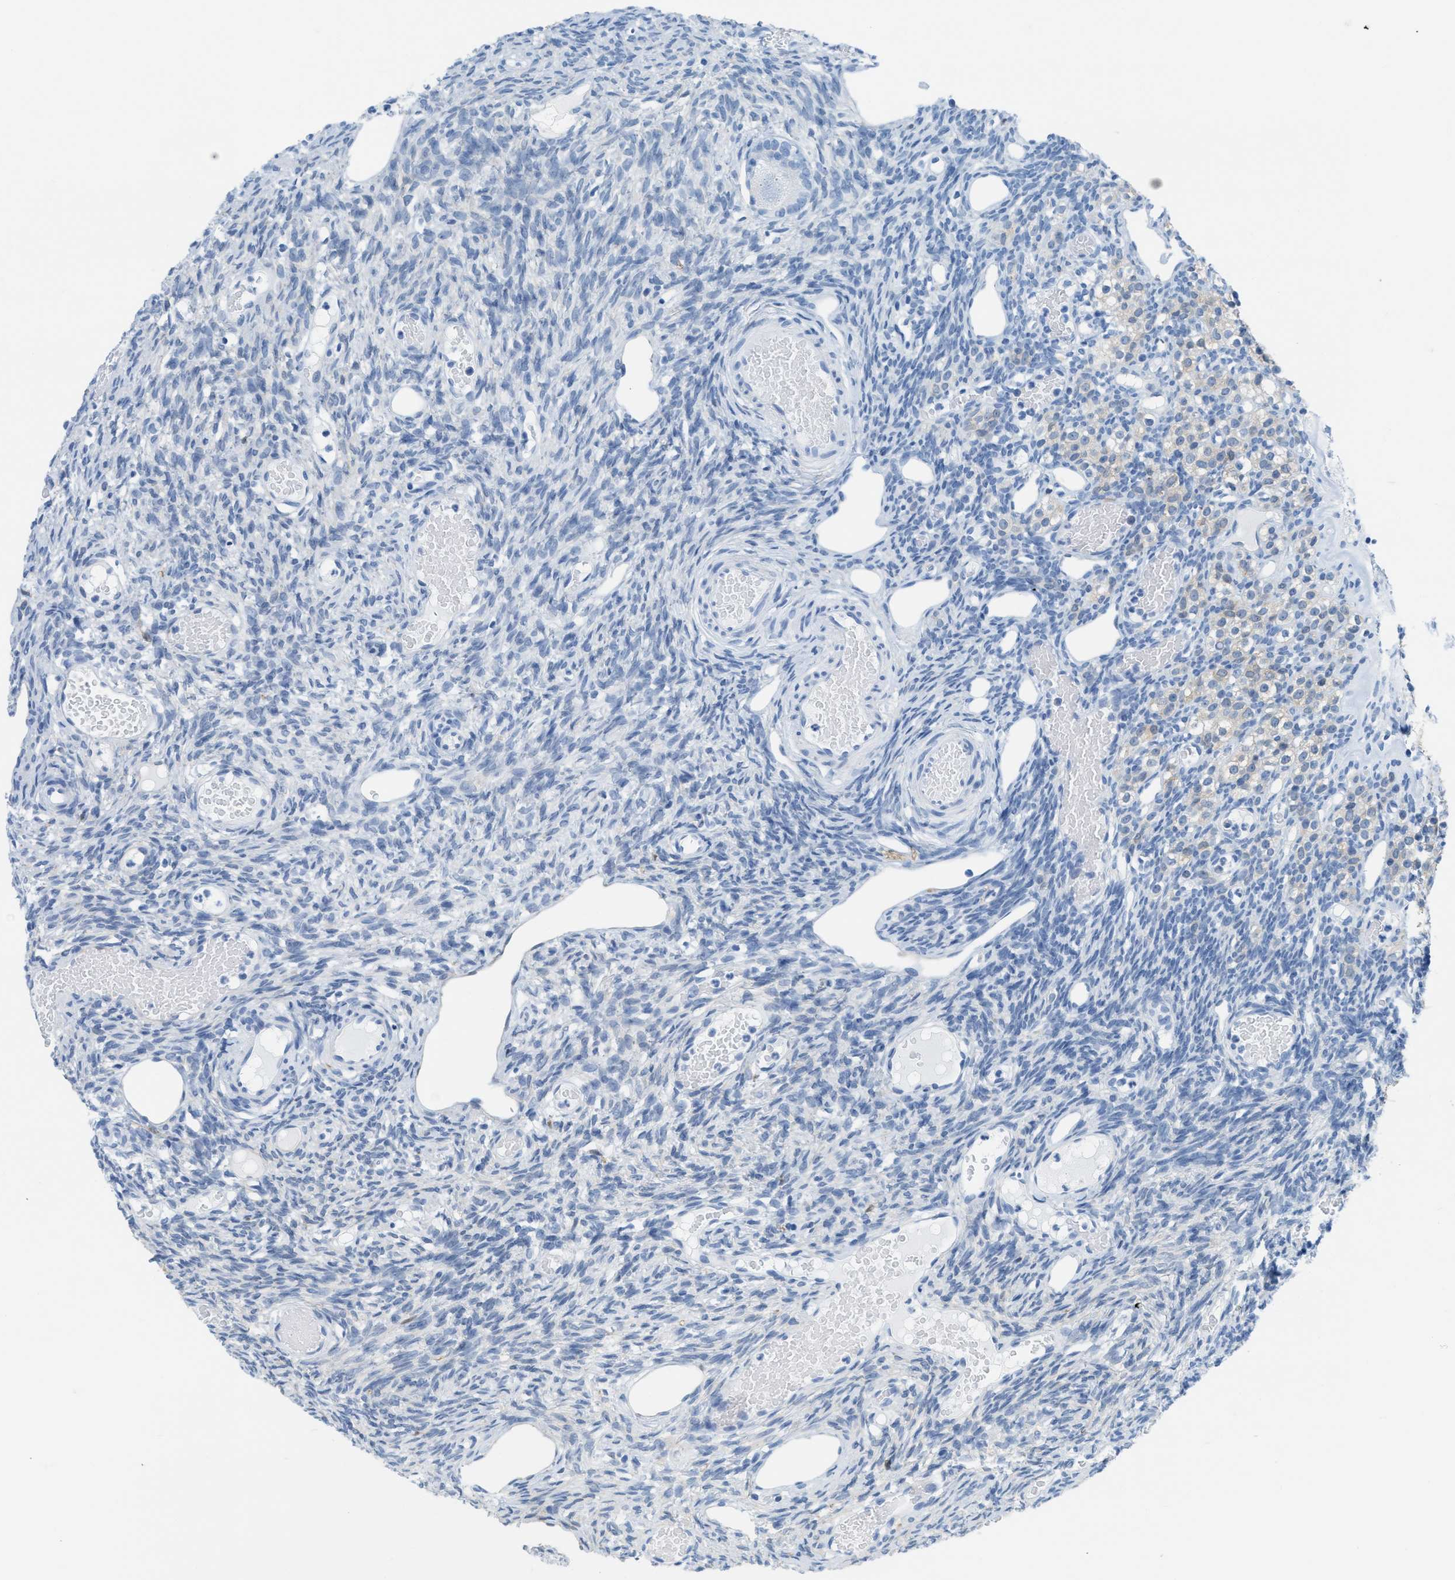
{"staining": {"intensity": "negative", "quantity": "none", "location": "none"}, "tissue": "ovary", "cell_type": "Follicle cells", "image_type": "normal", "snomed": [{"axis": "morphology", "description": "Normal tissue, NOS"}, {"axis": "topography", "description": "Ovary"}], "caption": "Ovary stained for a protein using immunohistochemistry (IHC) displays no expression follicle cells.", "gene": "ASGR1", "patient": {"sex": "female", "age": 33}}